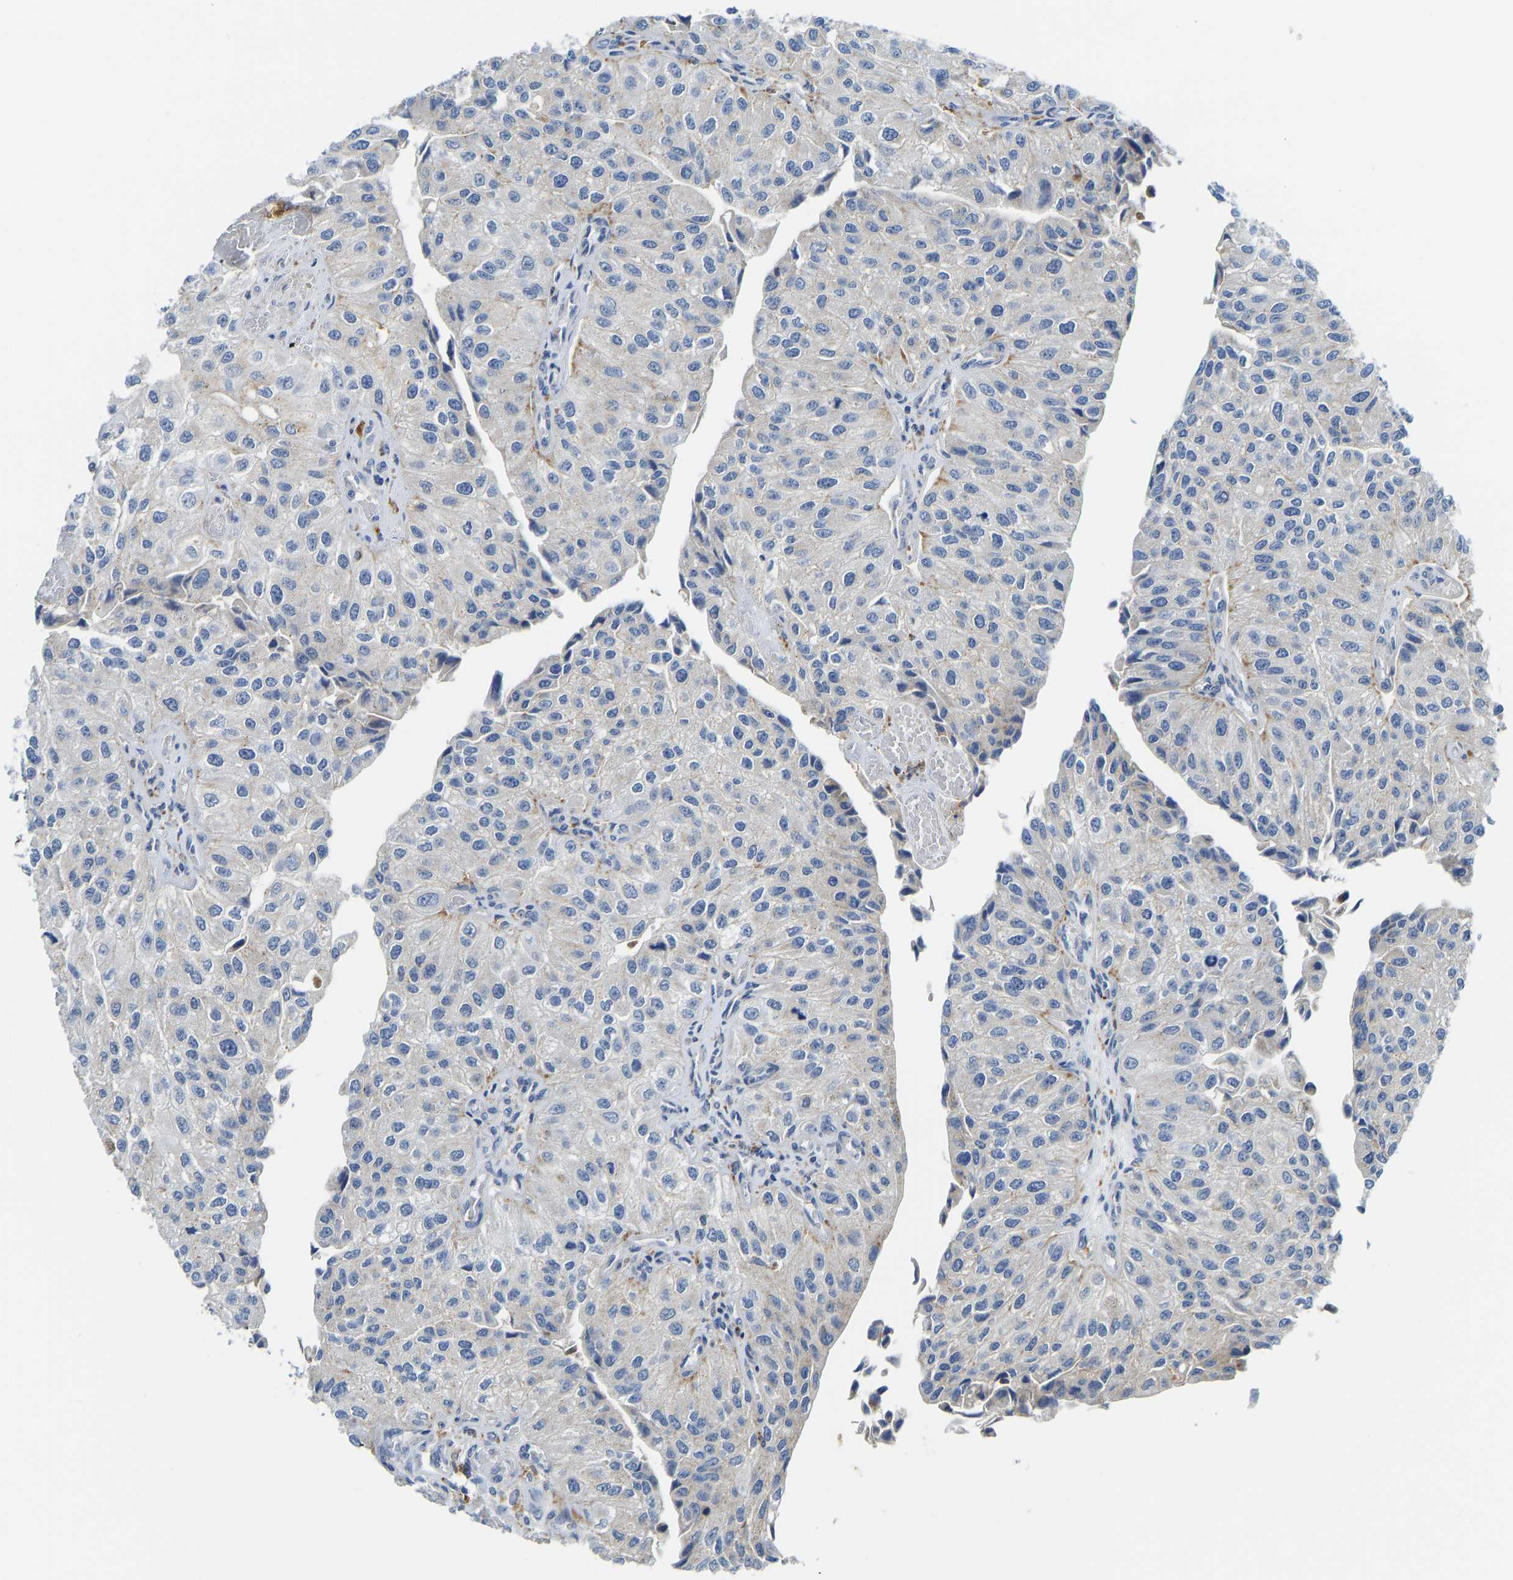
{"staining": {"intensity": "negative", "quantity": "none", "location": "none"}, "tissue": "urothelial cancer", "cell_type": "Tumor cells", "image_type": "cancer", "snomed": [{"axis": "morphology", "description": "Urothelial carcinoma, High grade"}, {"axis": "topography", "description": "Kidney"}, {"axis": "topography", "description": "Urinary bladder"}], "caption": "DAB immunohistochemical staining of human urothelial carcinoma (high-grade) demonstrates no significant positivity in tumor cells.", "gene": "ATP6V1E1", "patient": {"sex": "male", "age": 77}}